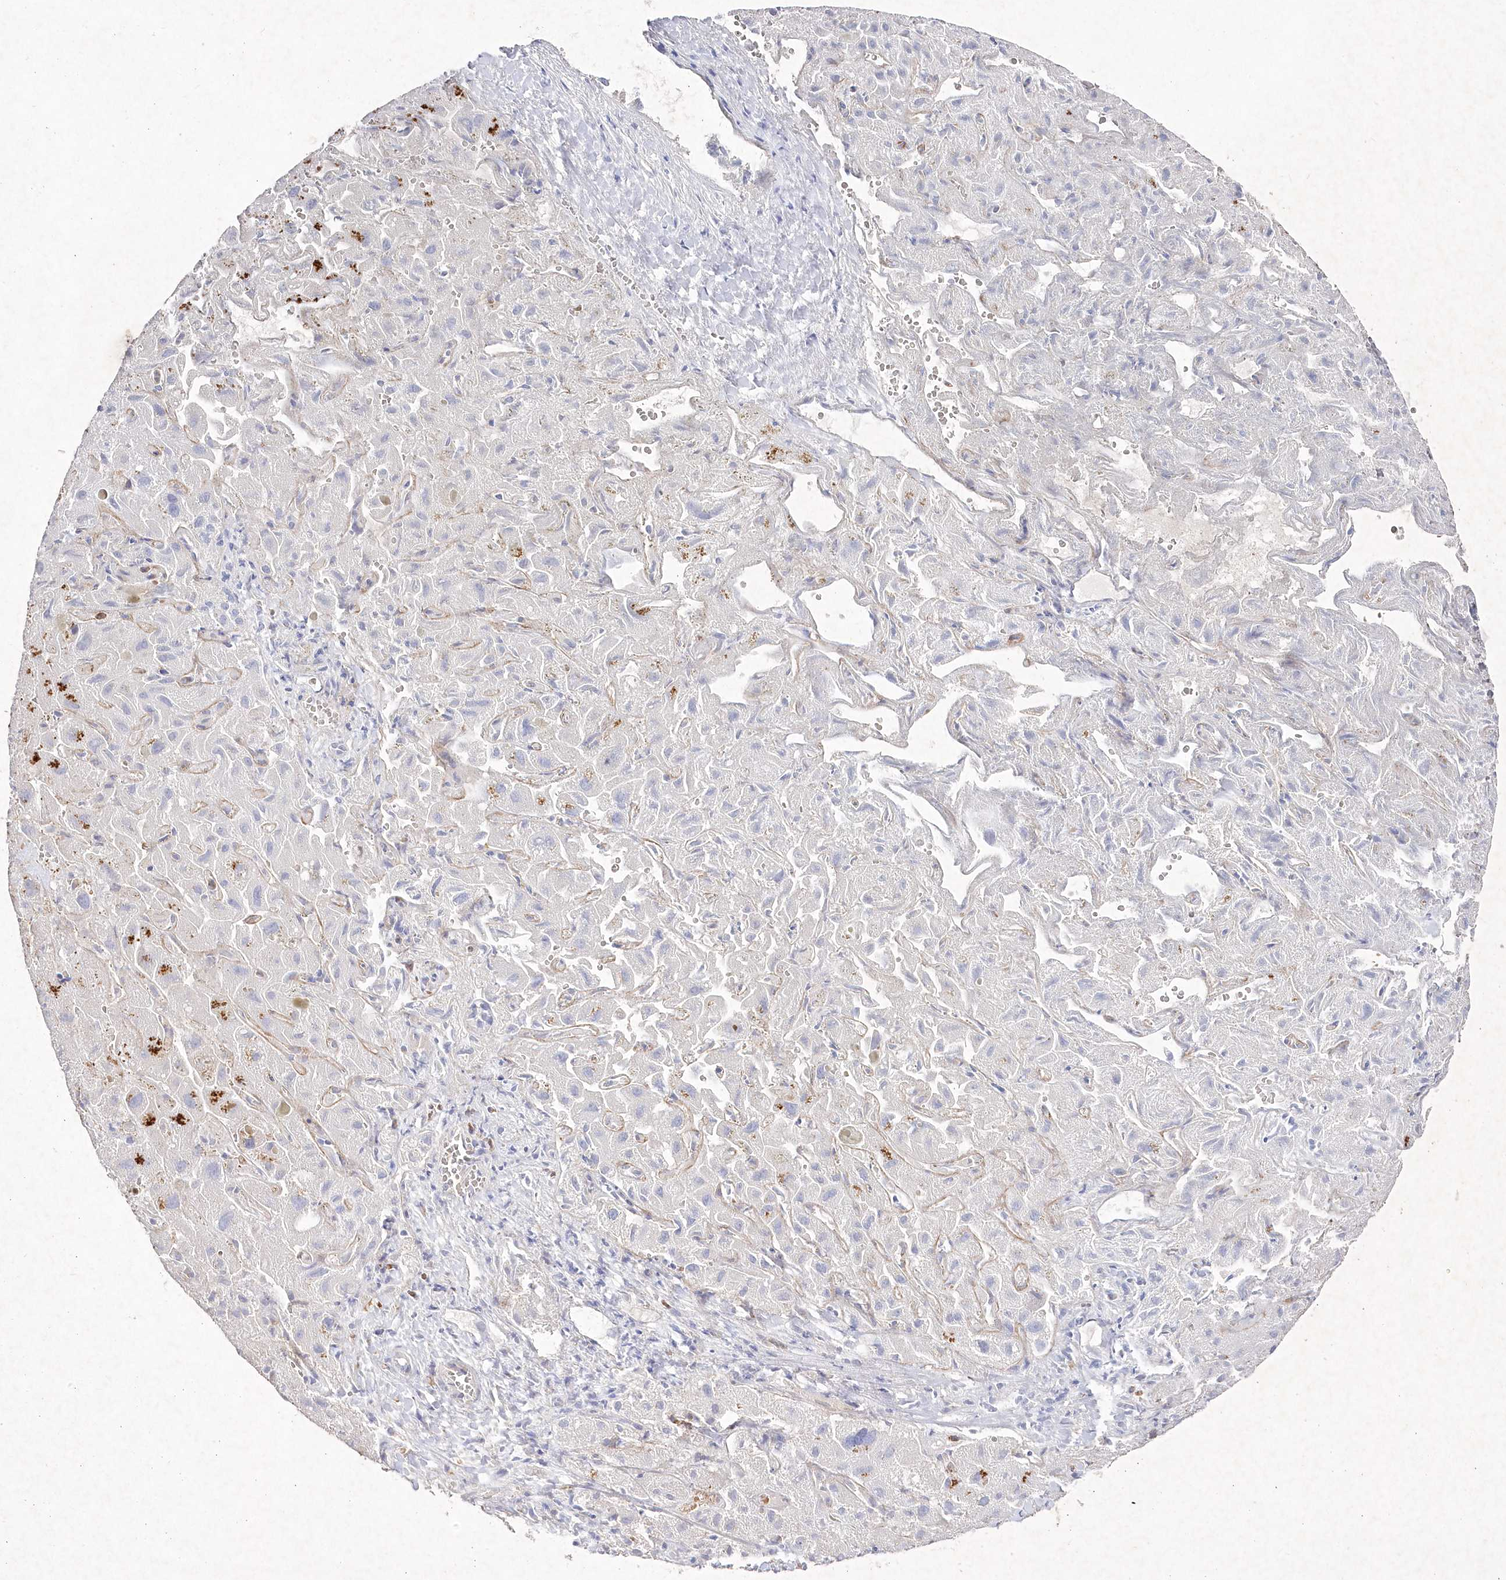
{"staining": {"intensity": "negative", "quantity": "none", "location": "none"}, "tissue": "liver cancer", "cell_type": "Tumor cells", "image_type": "cancer", "snomed": [{"axis": "morphology", "description": "Cholangiocarcinoma"}, {"axis": "topography", "description": "Liver"}], "caption": "Protein analysis of liver cholangiocarcinoma reveals no significant positivity in tumor cells.", "gene": "TGFBRAP1", "patient": {"sex": "female", "age": 52}}